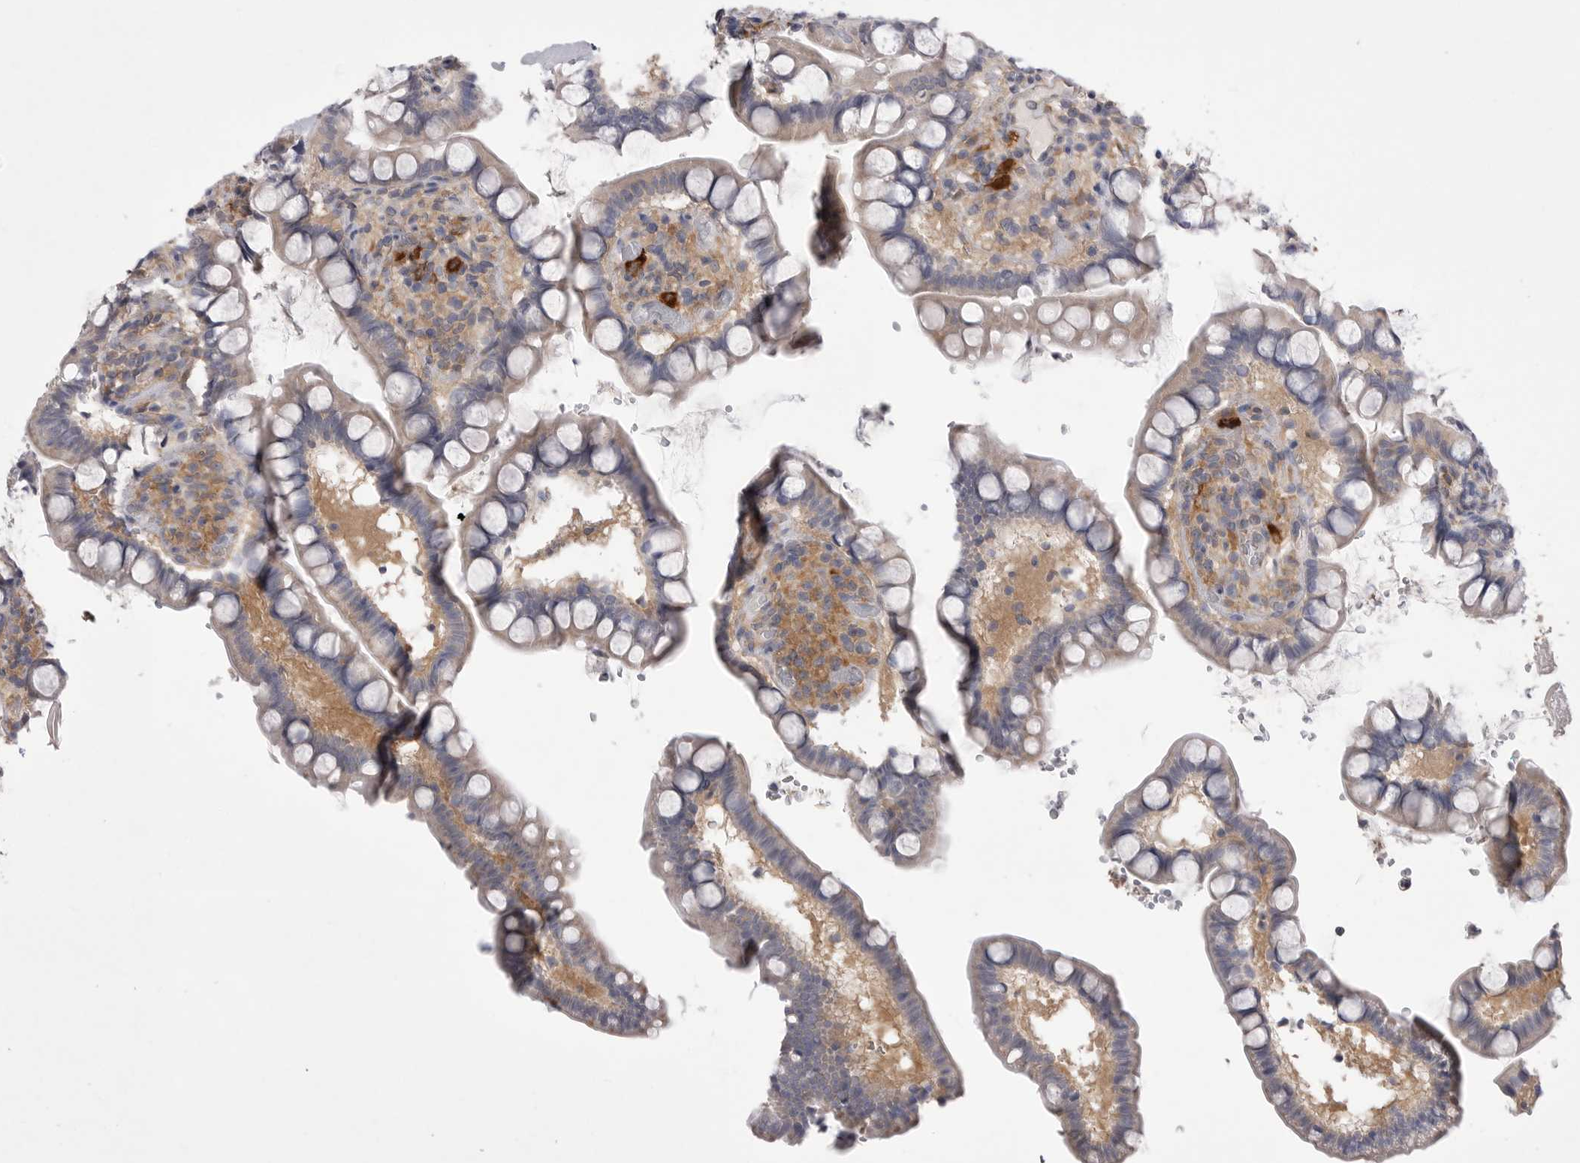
{"staining": {"intensity": "weak", "quantity": "25%-75%", "location": "cytoplasmic/membranous"}, "tissue": "small intestine", "cell_type": "Glandular cells", "image_type": "normal", "snomed": [{"axis": "morphology", "description": "Normal tissue, NOS"}, {"axis": "topography", "description": "Smooth muscle"}, {"axis": "topography", "description": "Small intestine"}], "caption": "IHC (DAB (3,3'-diaminobenzidine)) staining of benign small intestine shows weak cytoplasmic/membranous protein positivity in approximately 25%-75% of glandular cells. Immunohistochemistry (ihc) stains the protein of interest in brown and the nuclei are stained blue.", "gene": "VAC14", "patient": {"sex": "female", "age": 84}}